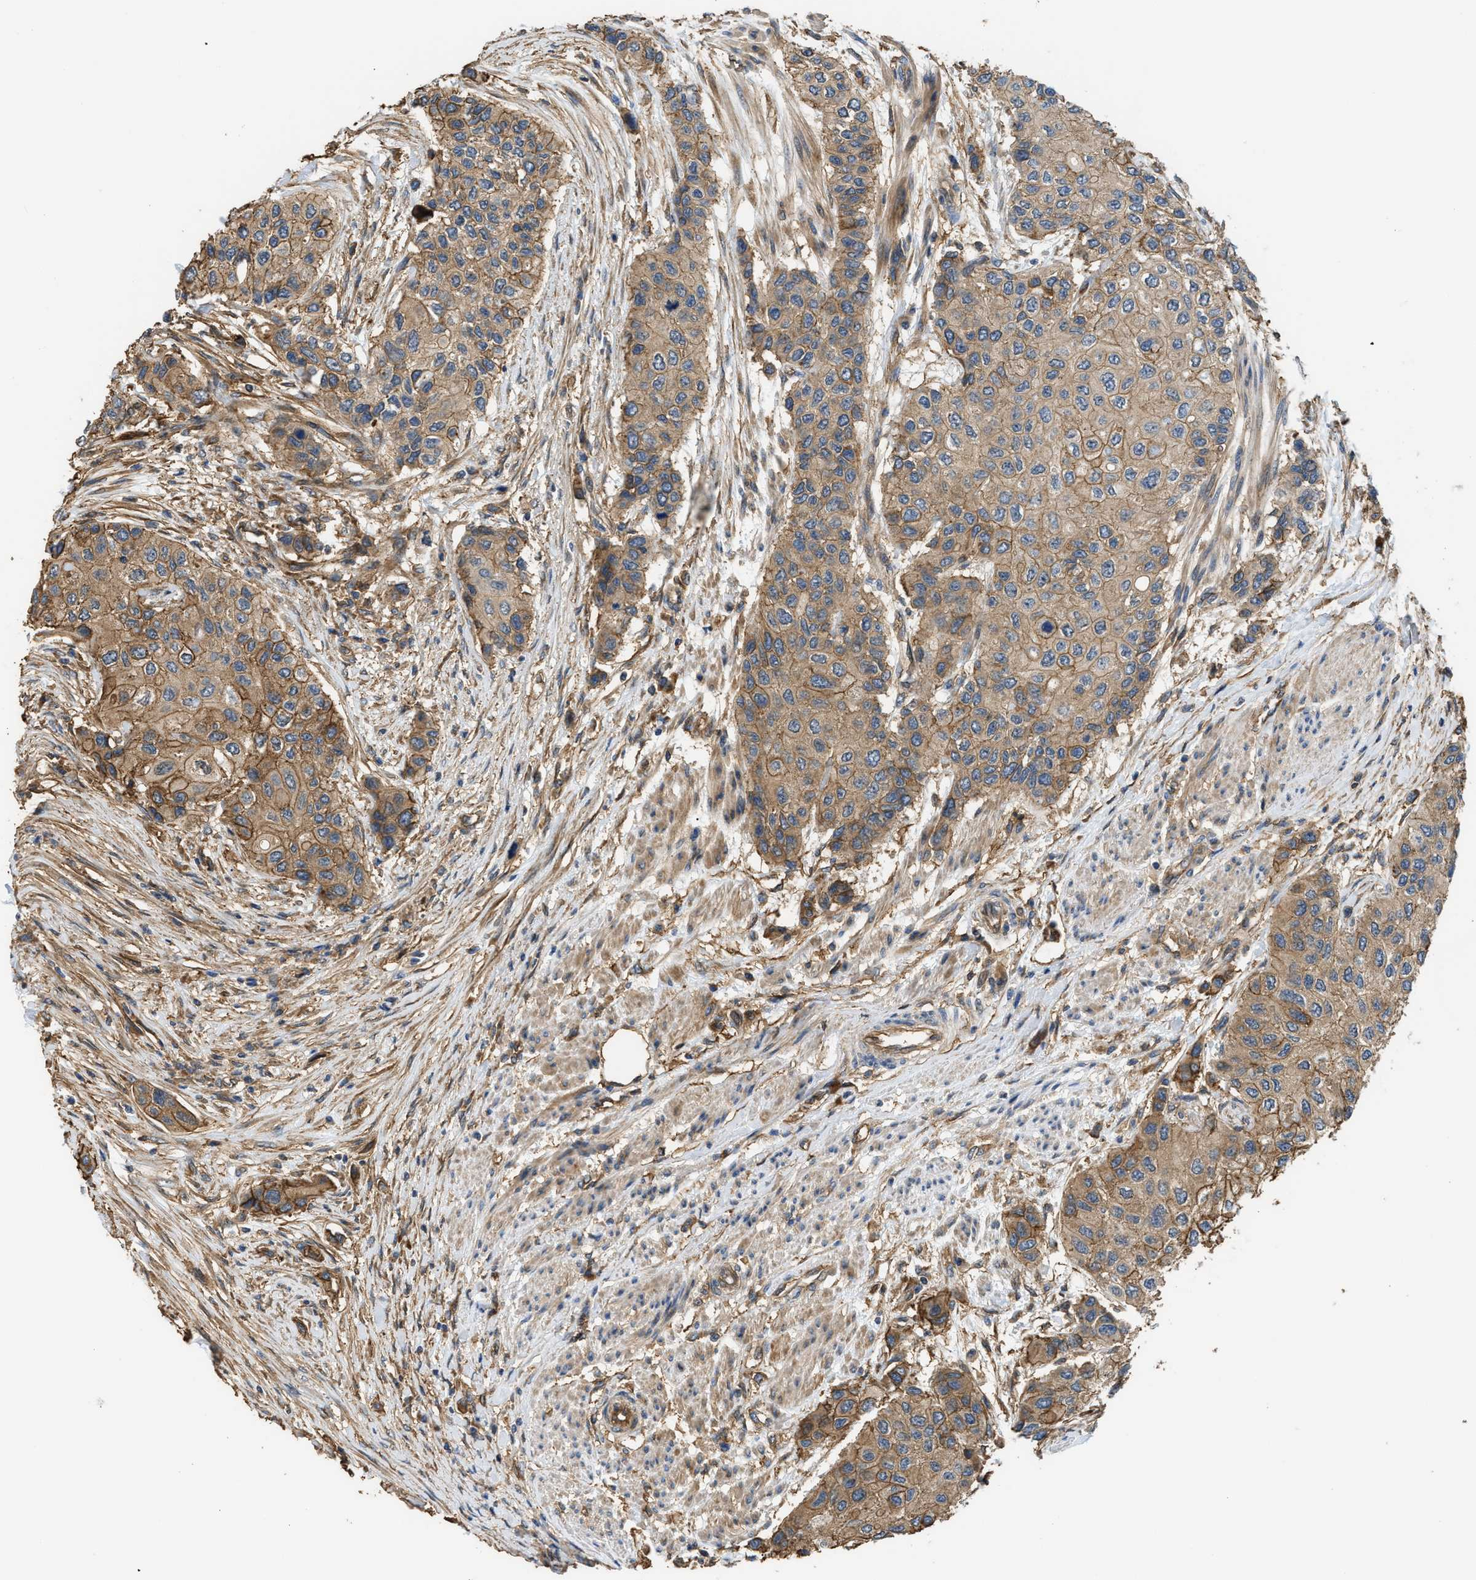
{"staining": {"intensity": "moderate", "quantity": ">75%", "location": "cytoplasmic/membranous"}, "tissue": "urothelial cancer", "cell_type": "Tumor cells", "image_type": "cancer", "snomed": [{"axis": "morphology", "description": "Urothelial carcinoma, High grade"}, {"axis": "topography", "description": "Urinary bladder"}], "caption": "Immunohistochemical staining of urothelial carcinoma (high-grade) reveals medium levels of moderate cytoplasmic/membranous expression in about >75% of tumor cells.", "gene": "DDHD2", "patient": {"sex": "female", "age": 56}}